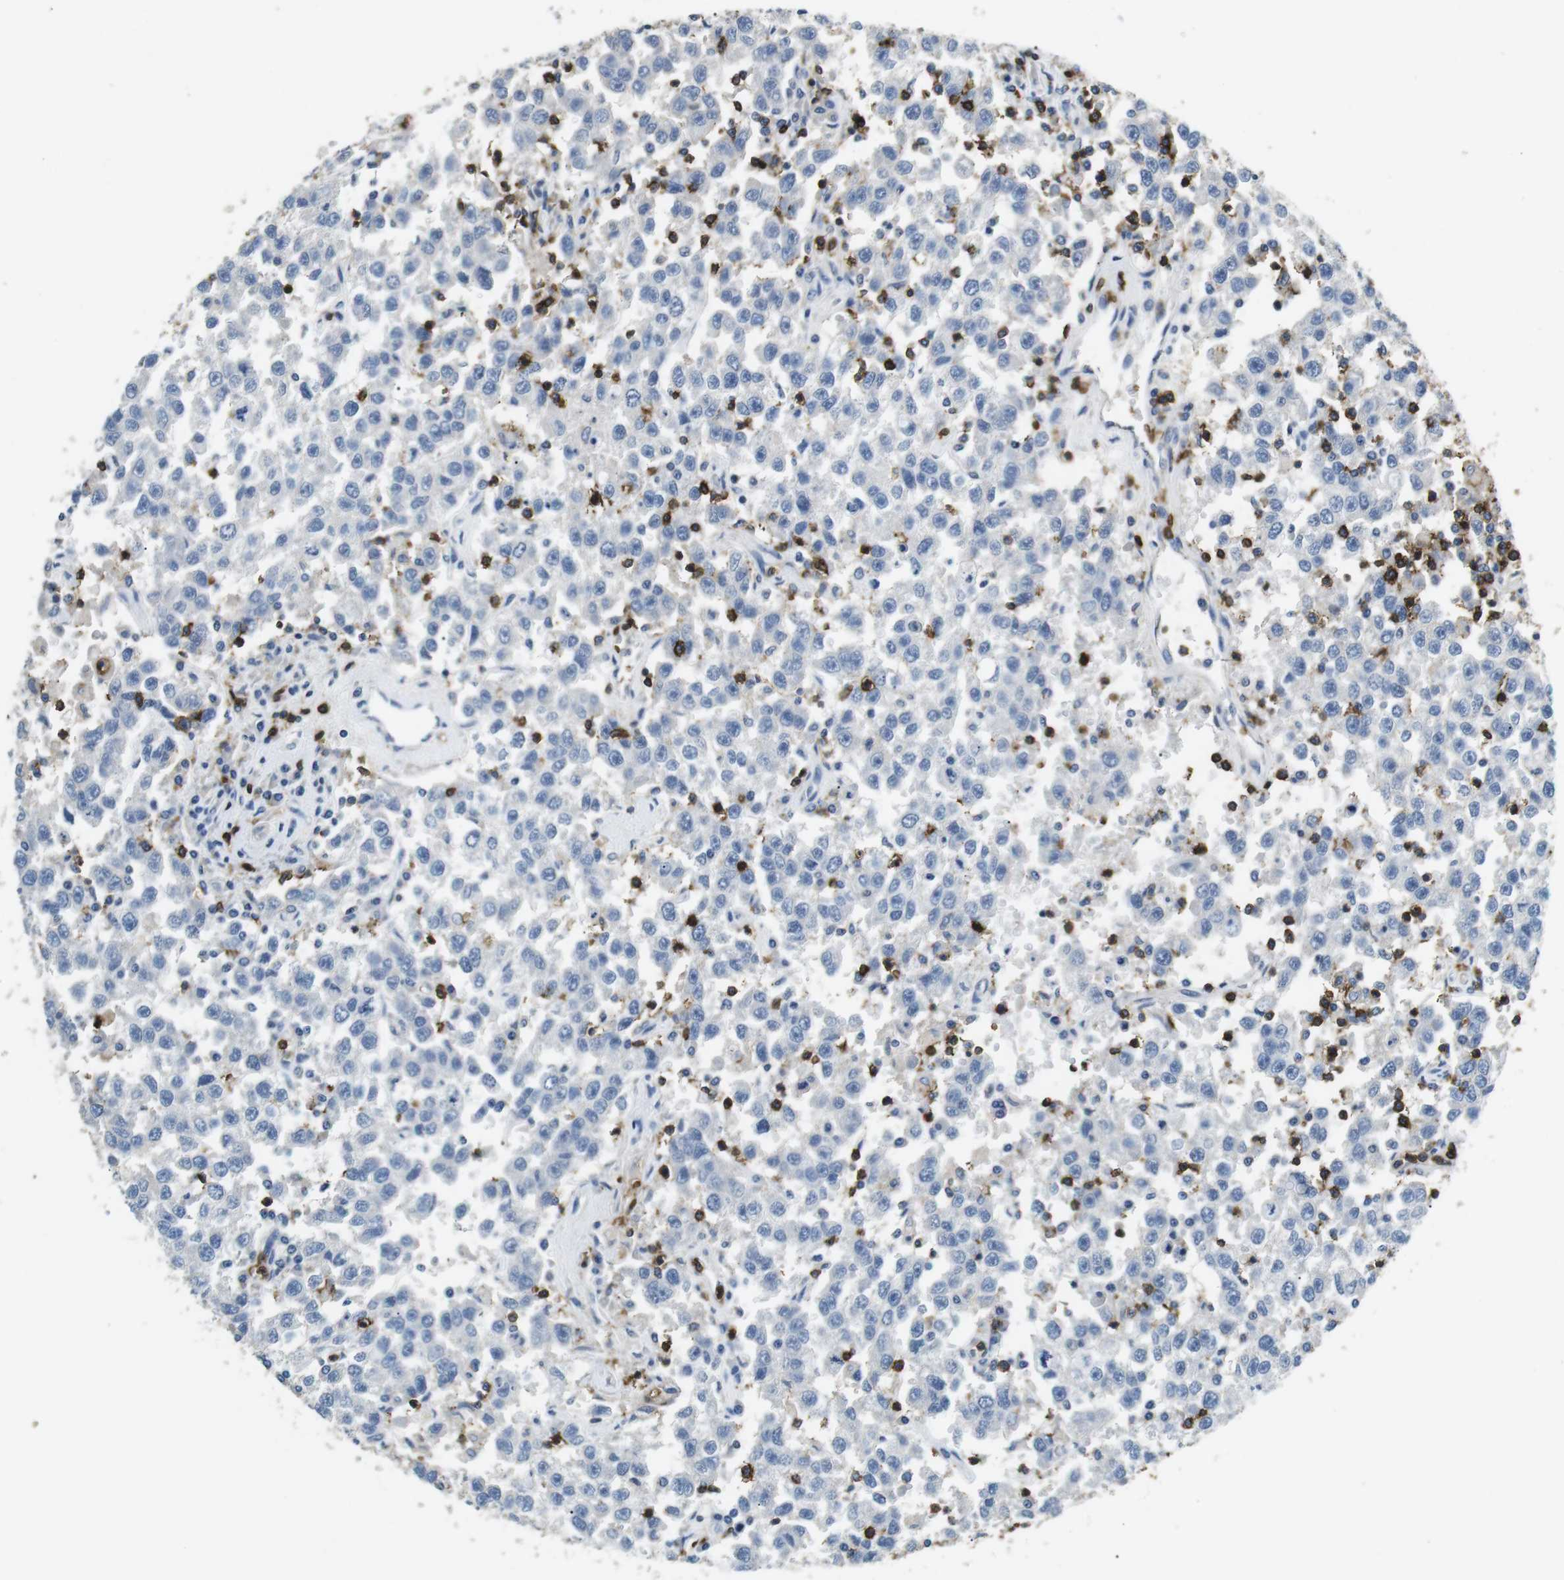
{"staining": {"intensity": "negative", "quantity": "none", "location": "none"}, "tissue": "testis cancer", "cell_type": "Tumor cells", "image_type": "cancer", "snomed": [{"axis": "morphology", "description": "Seminoma, NOS"}, {"axis": "topography", "description": "Testis"}], "caption": "Immunohistochemistry image of neoplastic tissue: human testis seminoma stained with DAB (3,3'-diaminobenzidine) shows no significant protein staining in tumor cells.", "gene": "CD6", "patient": {"sex": "male", "age": 41}}